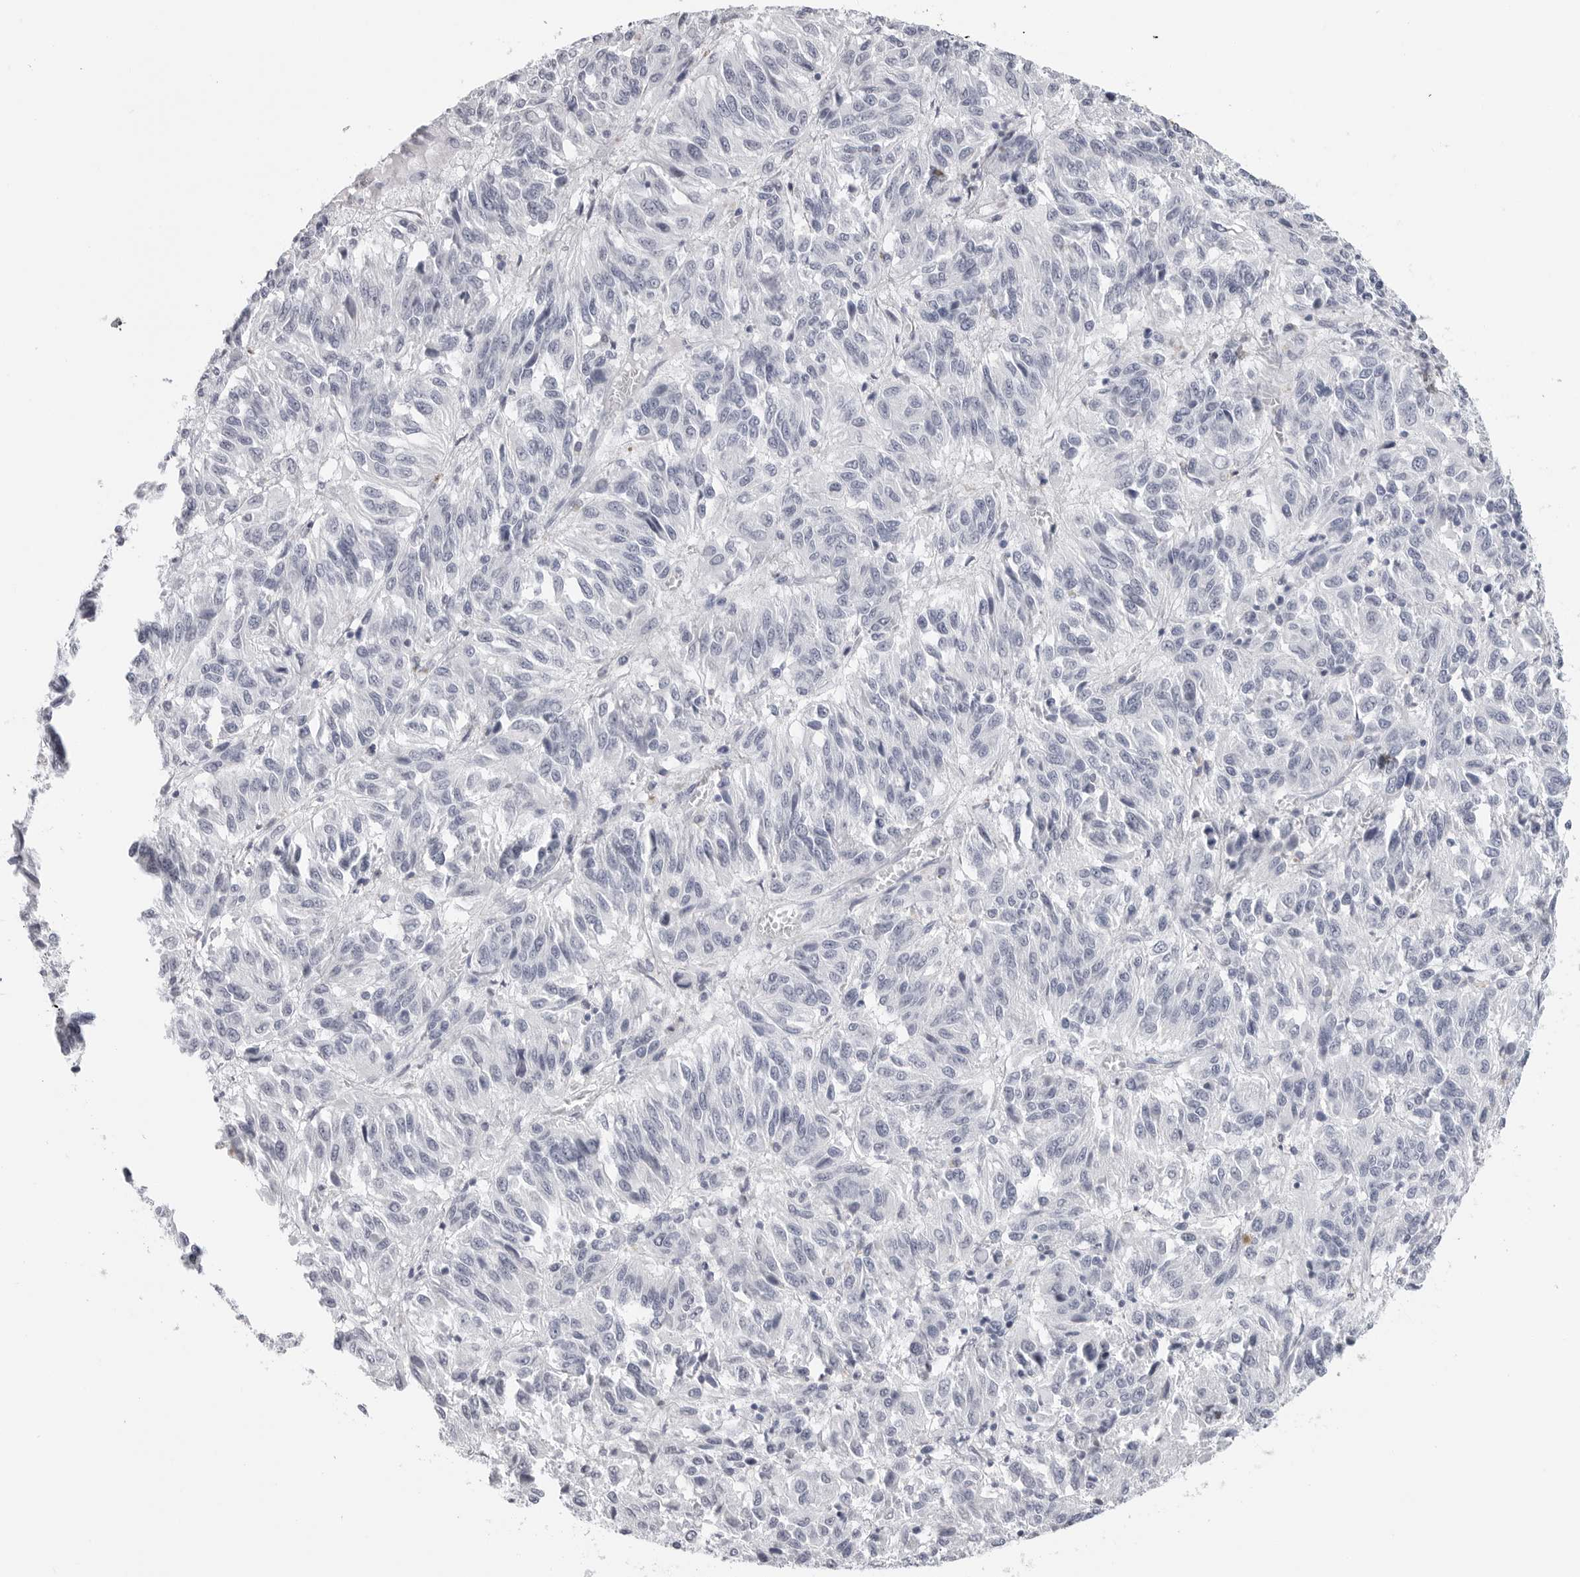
{"staining": {"intensity": "negative", "quantity": "none", "location": "none"}, "tissue": "melanoma", "cell_type": "Tumor cells", "image_type": "cancer", "snomed": [{"axis": "morphology", "description": "Malignant melanoma, Metastatic site"}, {"axis": "topography", "description": "Lung"}], "caption": "Protein analysis of malignant melanoma (metastatic site) shows no significant staining in tumor cells.", "gene": "PGA3", "patient": {"sex": "male", "age": 64}}